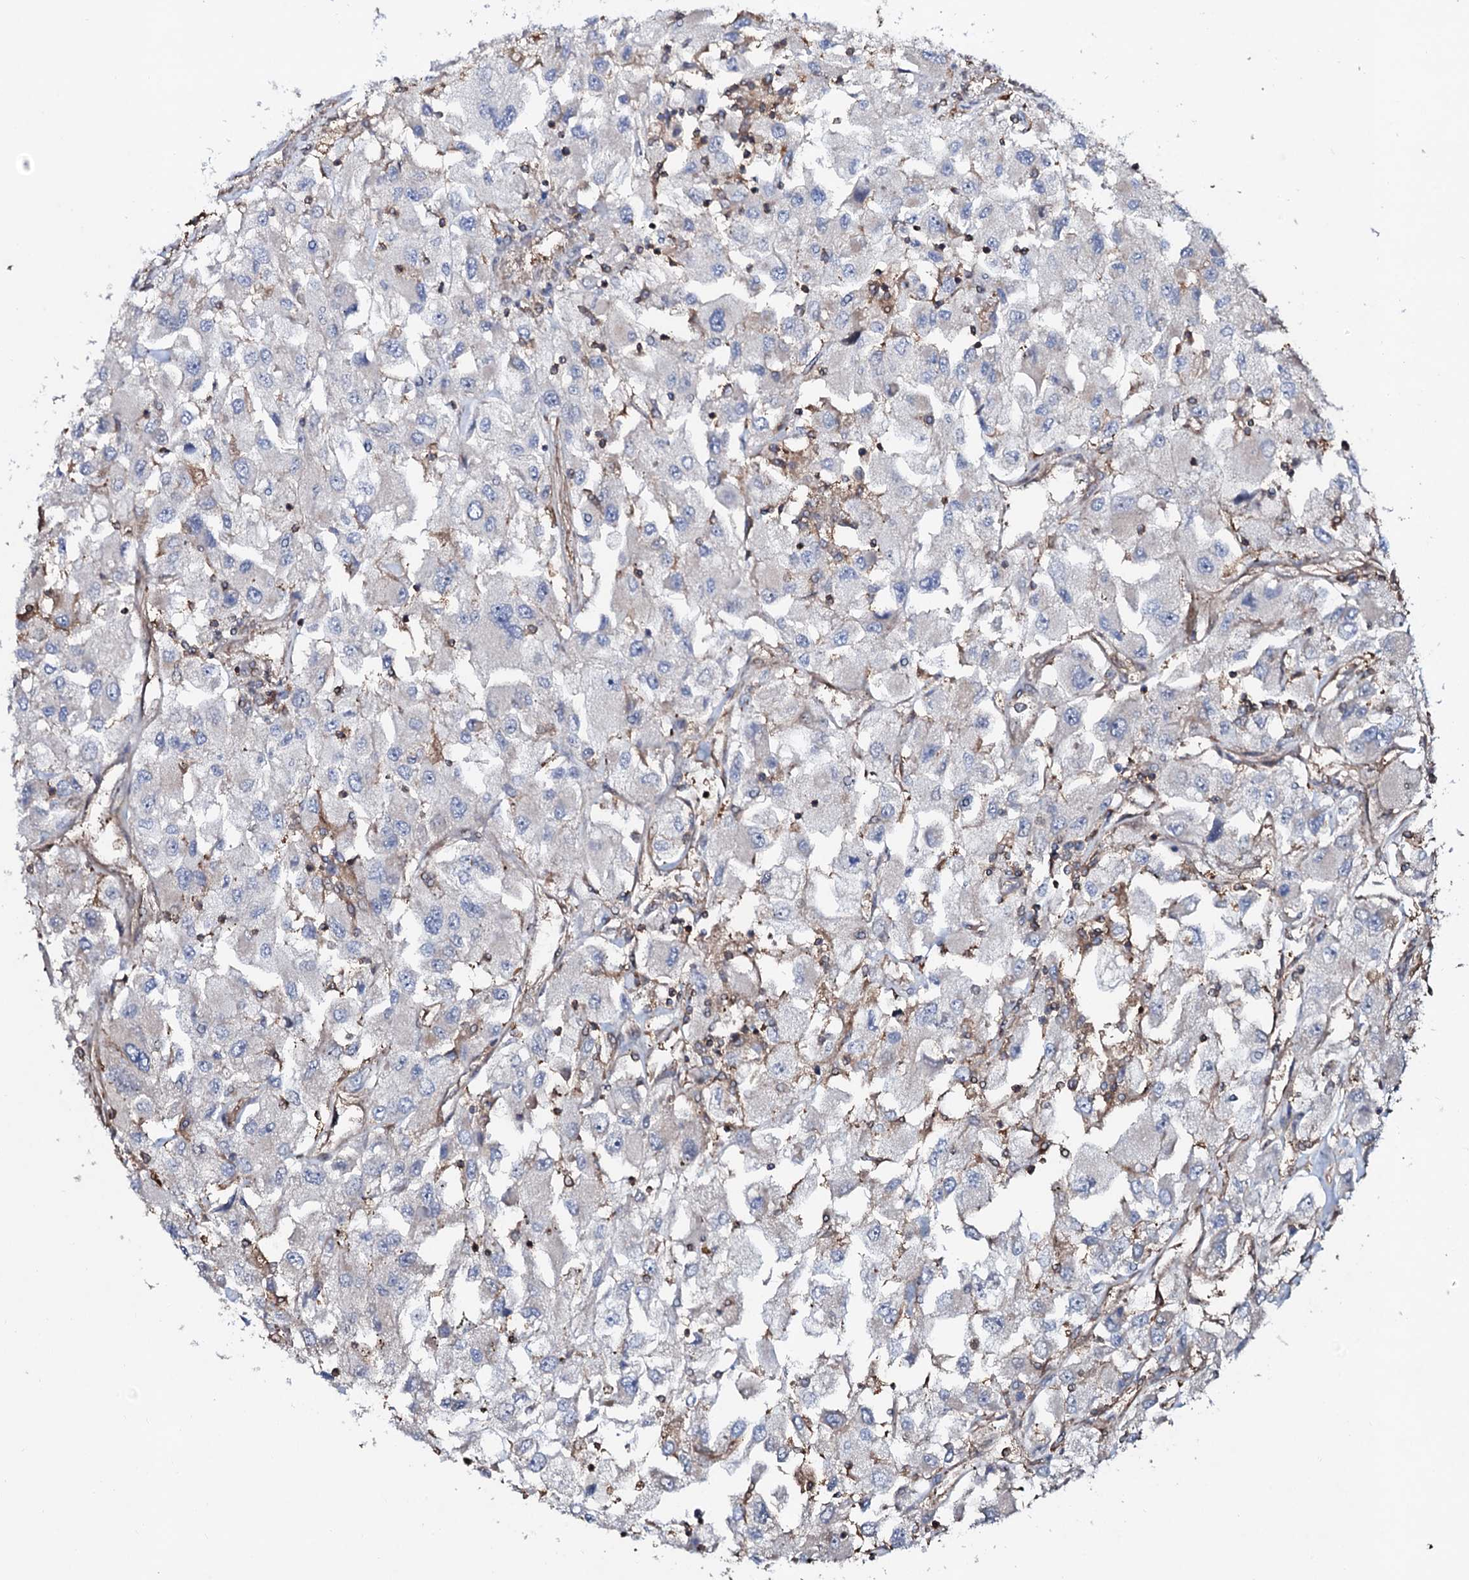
{"staining": {"intensity": "negative", "quantity": "none", "location": "none"}, "tissue": "renal cancer", "cell_type": "Tumor cells", "image_type": "cancer", "snomed": [{"axis": "morphology", "description": "Adenocarcinoma, NOS"}, {"axis": "topography", "description": "Kidney"}], "caption": "Tumor cells are negative for brown protein staining in renal adenocarcinoma.", "gene": "COG6", "patient": {"sex": "female", "age": 52}}